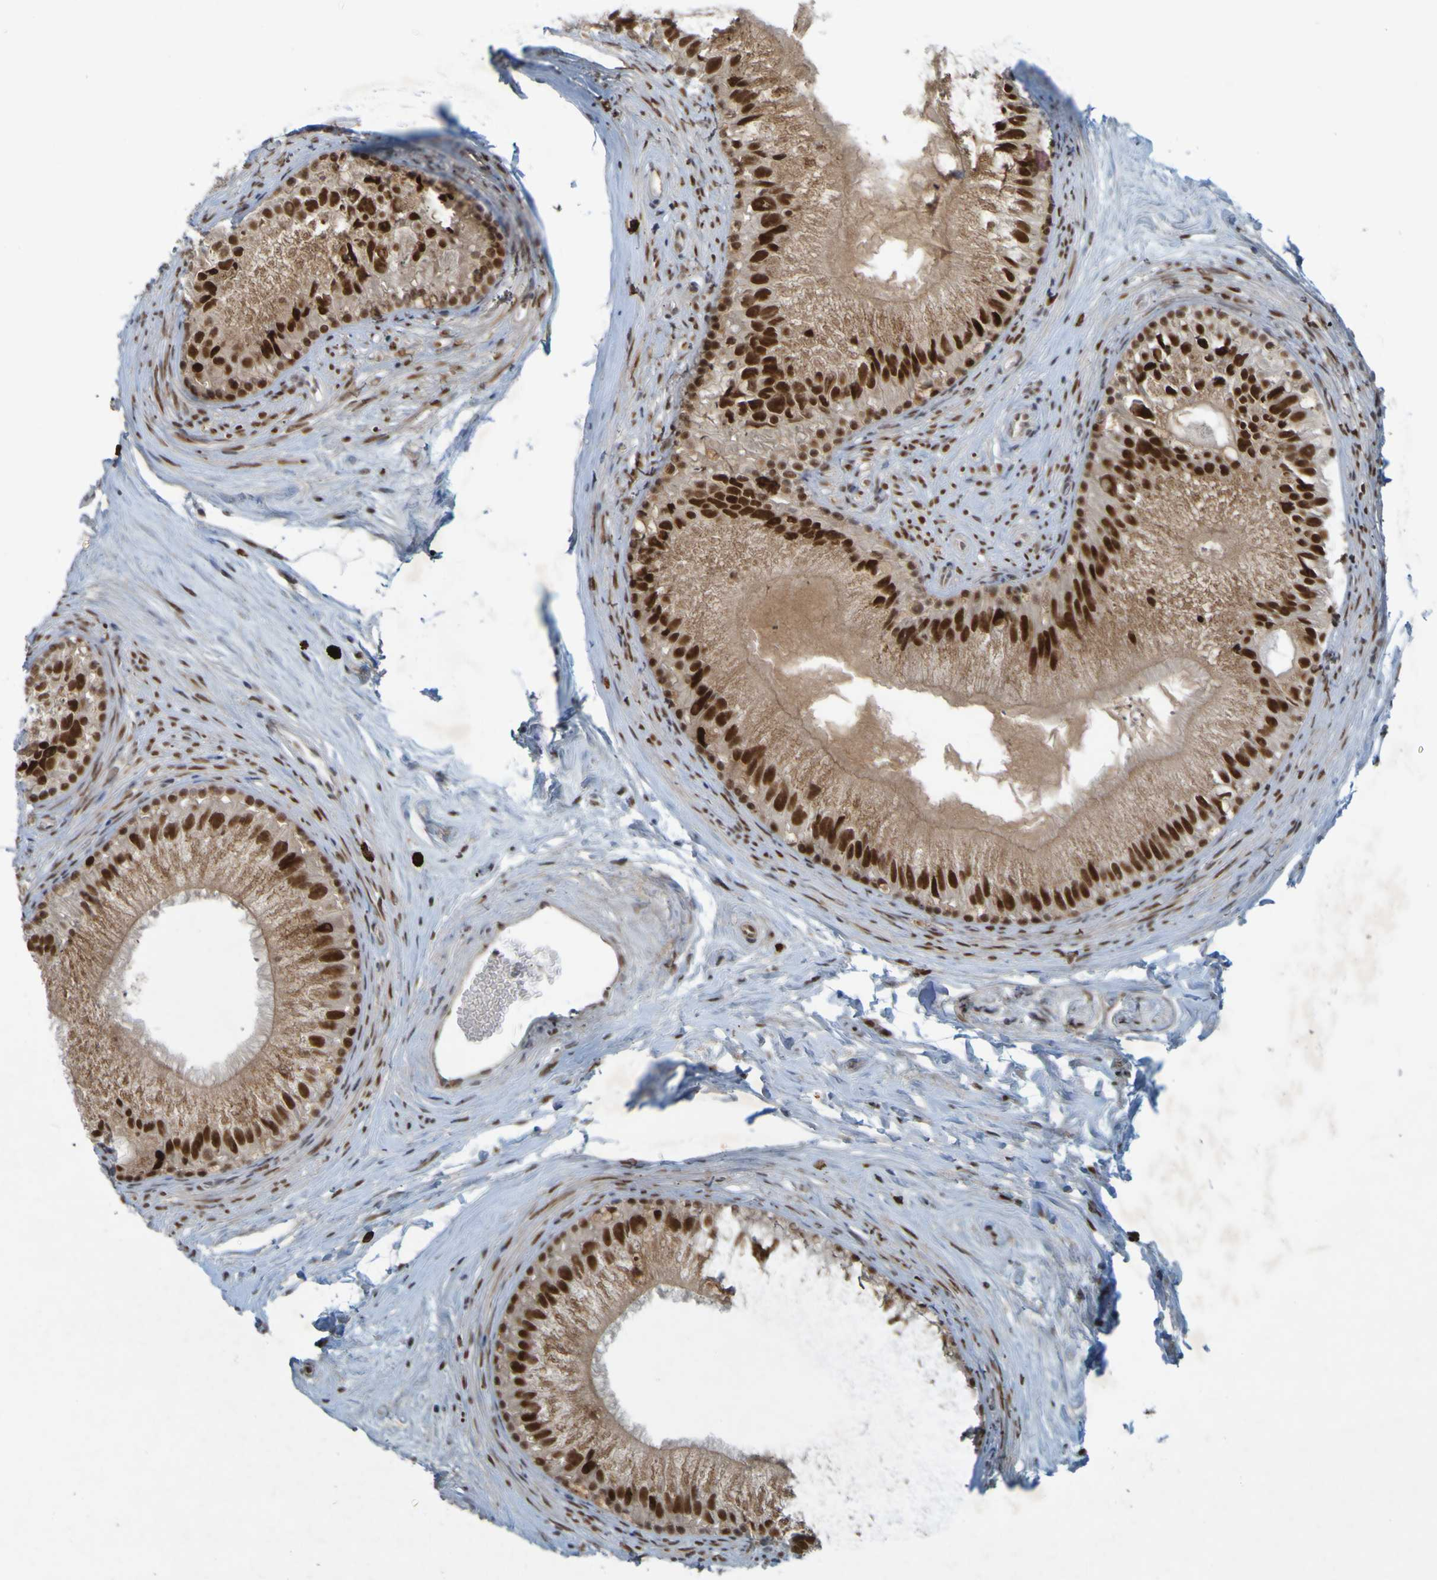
{"staining": {"intensity": "strong", "quantity": ">75%", "location": "cytoplasmic/membranous,nuclear"}, "tissue": "epididymis", "cell_type": "Glandular cells", "image_type": "normal", "snomed": [{"axis": "morphology", "description": "Normal tissue, NOS"}, {"axis": "topography", "description": "Epididymis"}], "caption": "IHC of normal epididymis demonstrates high levels of strong cytoplasmic/membranous,nuclear positivity in approximately >75% of glandular cells.", "gene": "MCPH1", "patient": {"sex": "male", "age": 56}}